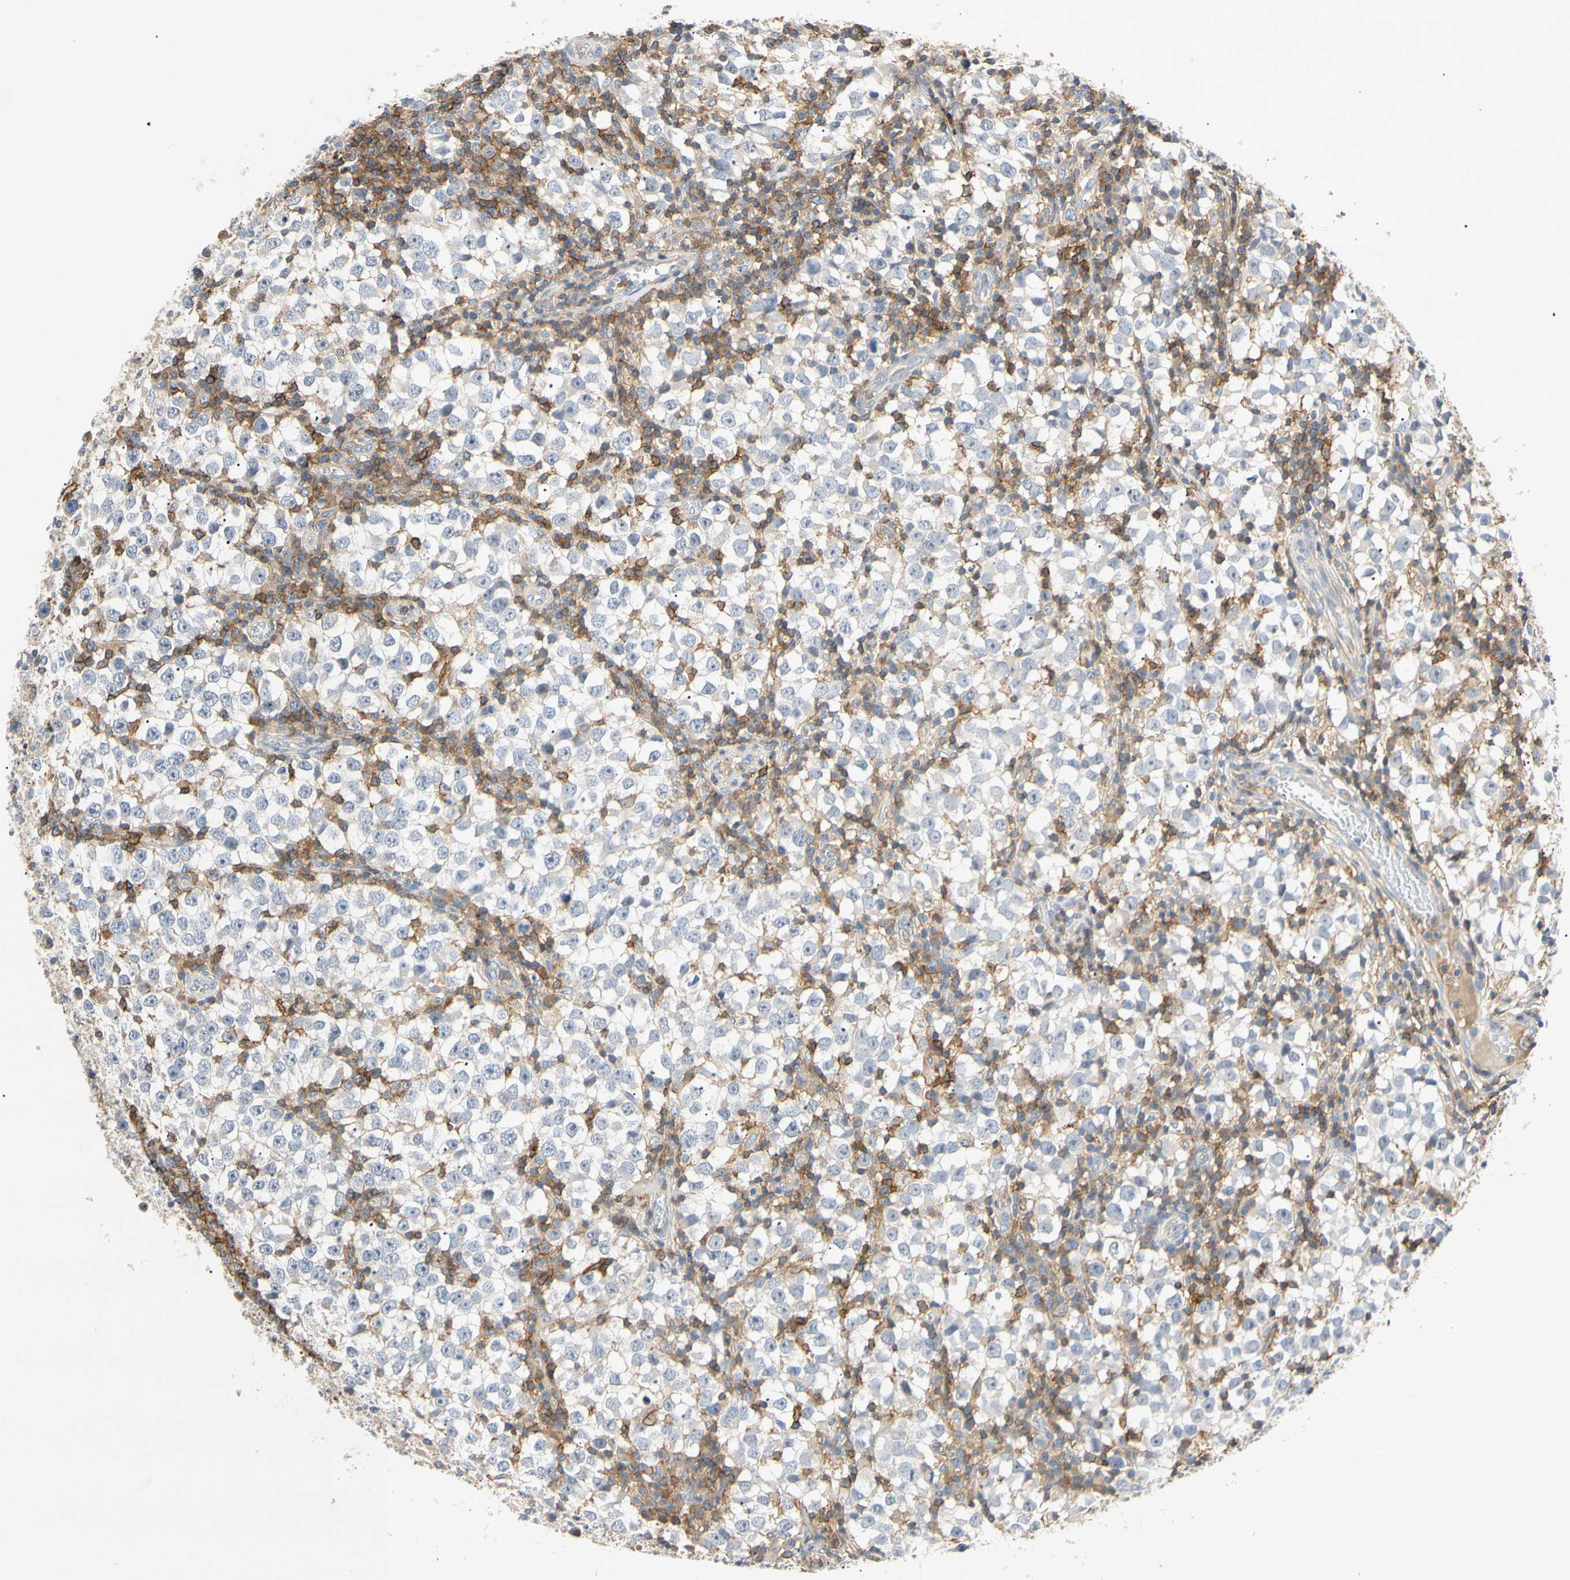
{"staining": {"intensity": "negative", "quantity": "none", "location": "none"}, "tissue": "testis cancer", "cell_type": "Tumor cells", "image_type": "cancer", "snomed": [{"axis": "morphology", "description": "Seminoma, NOS"}, {"axis": "topography", "description": "Testis"}], "caption": "This is a image of IHC staining of seminoma (testis), which shows no expression in tumor cells.", "gene": "TNFRSF18", "patient": {"sex": "male", "age": 65}}